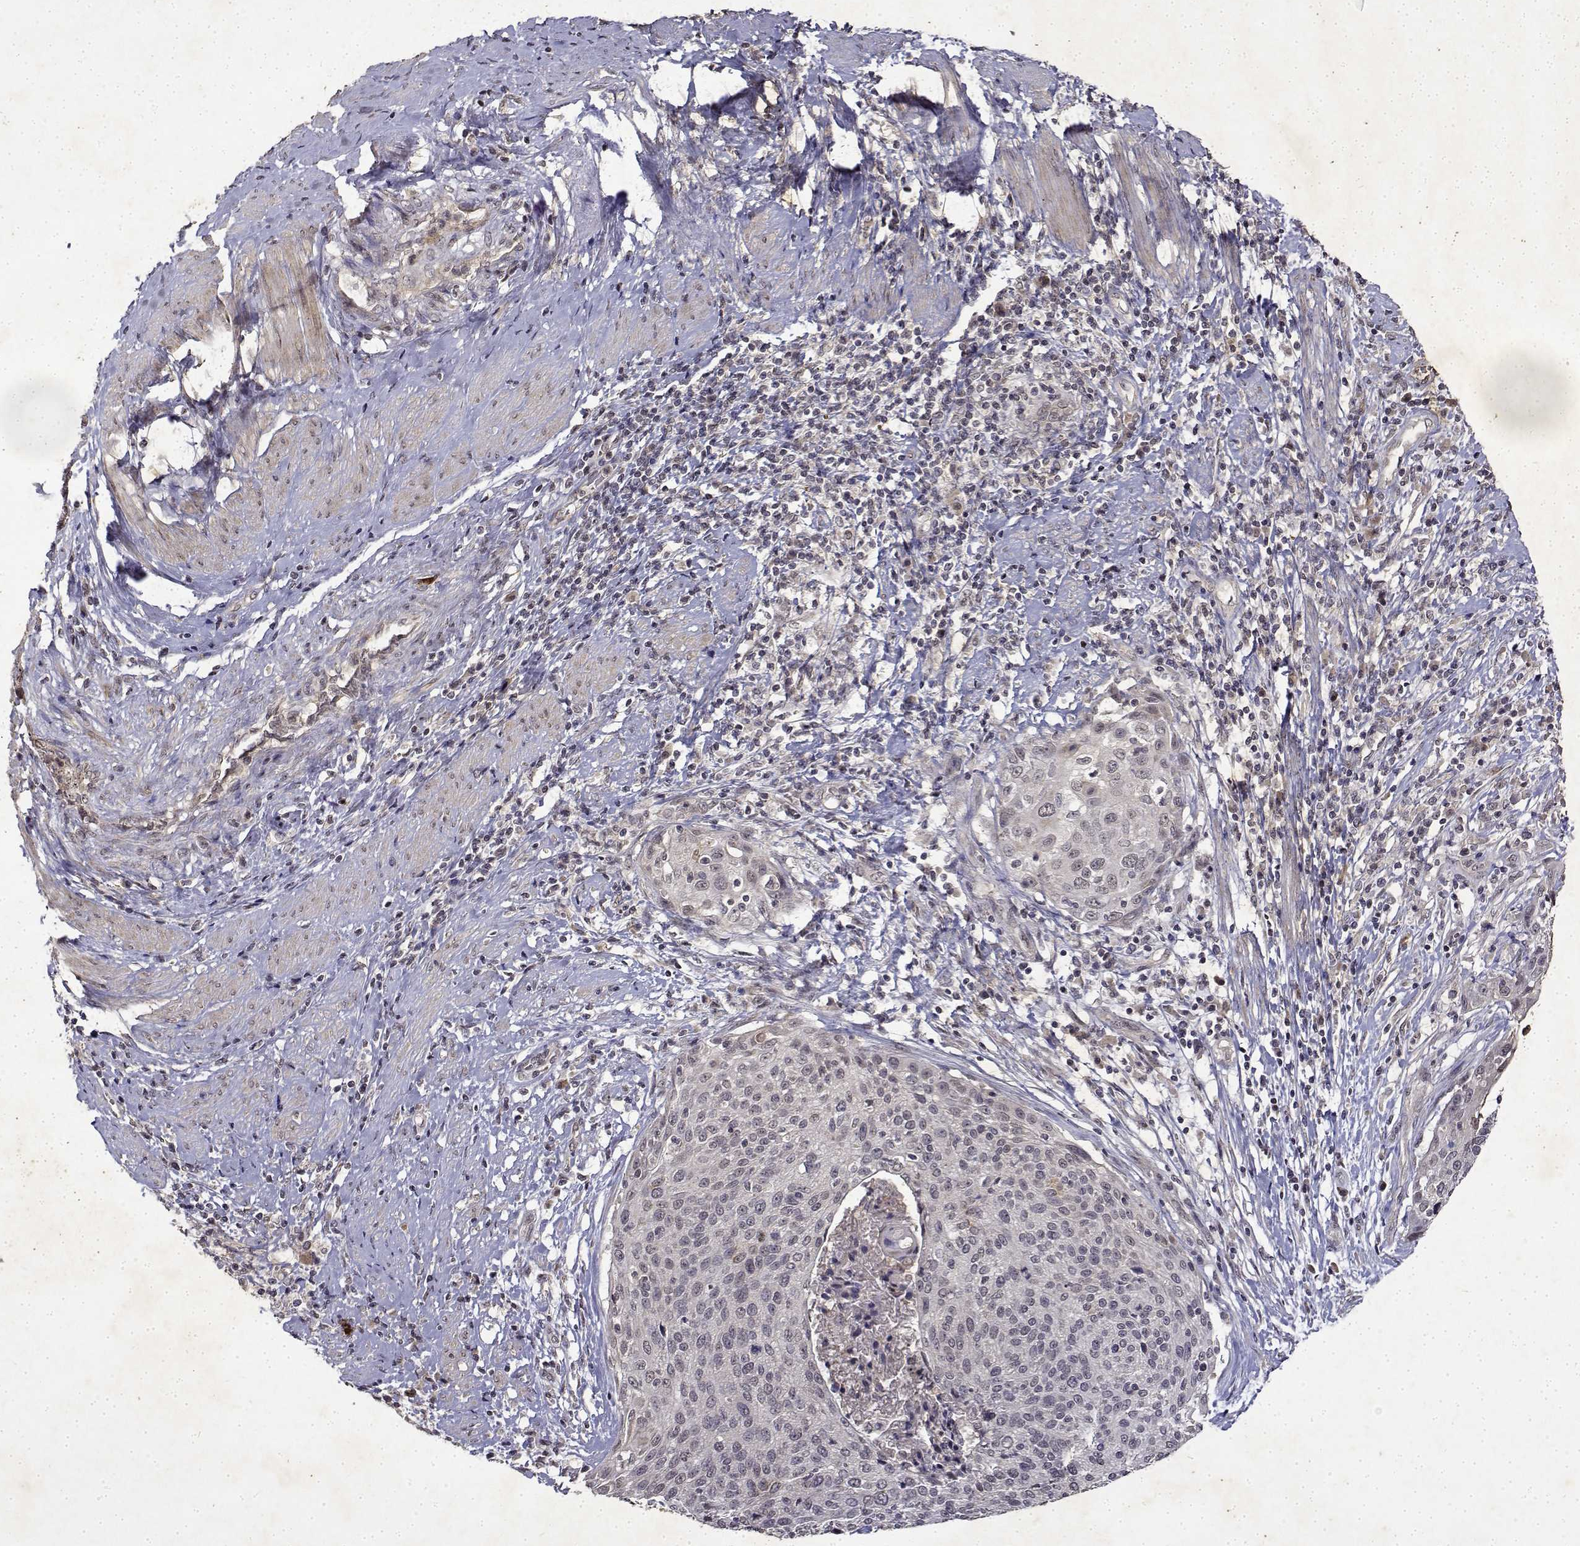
{"staining": {"intensity": "negative", "quantity": "none", "location": "none"}, "tissue": "cervical cancer", "cell_type": "Tumor cells", "image_type": "cancer", "snomed": [{"axis": "morphology", "description": "Squamous cell carcinoma, NOS"}, {"axis": "topography", "description": "Cervix"}], "caption": "A high-resolution photomicrograph shows immunohistochemistry staining of cervical cancer (squamous cell carcinoma), which displays no significant staining in tumor cells. (DAB immunohistochemistry (IHC) visualized using brightfield microscopy, high magnification).", "gene": "BDNF", "patient": {"sex": "female", "age": 31}}